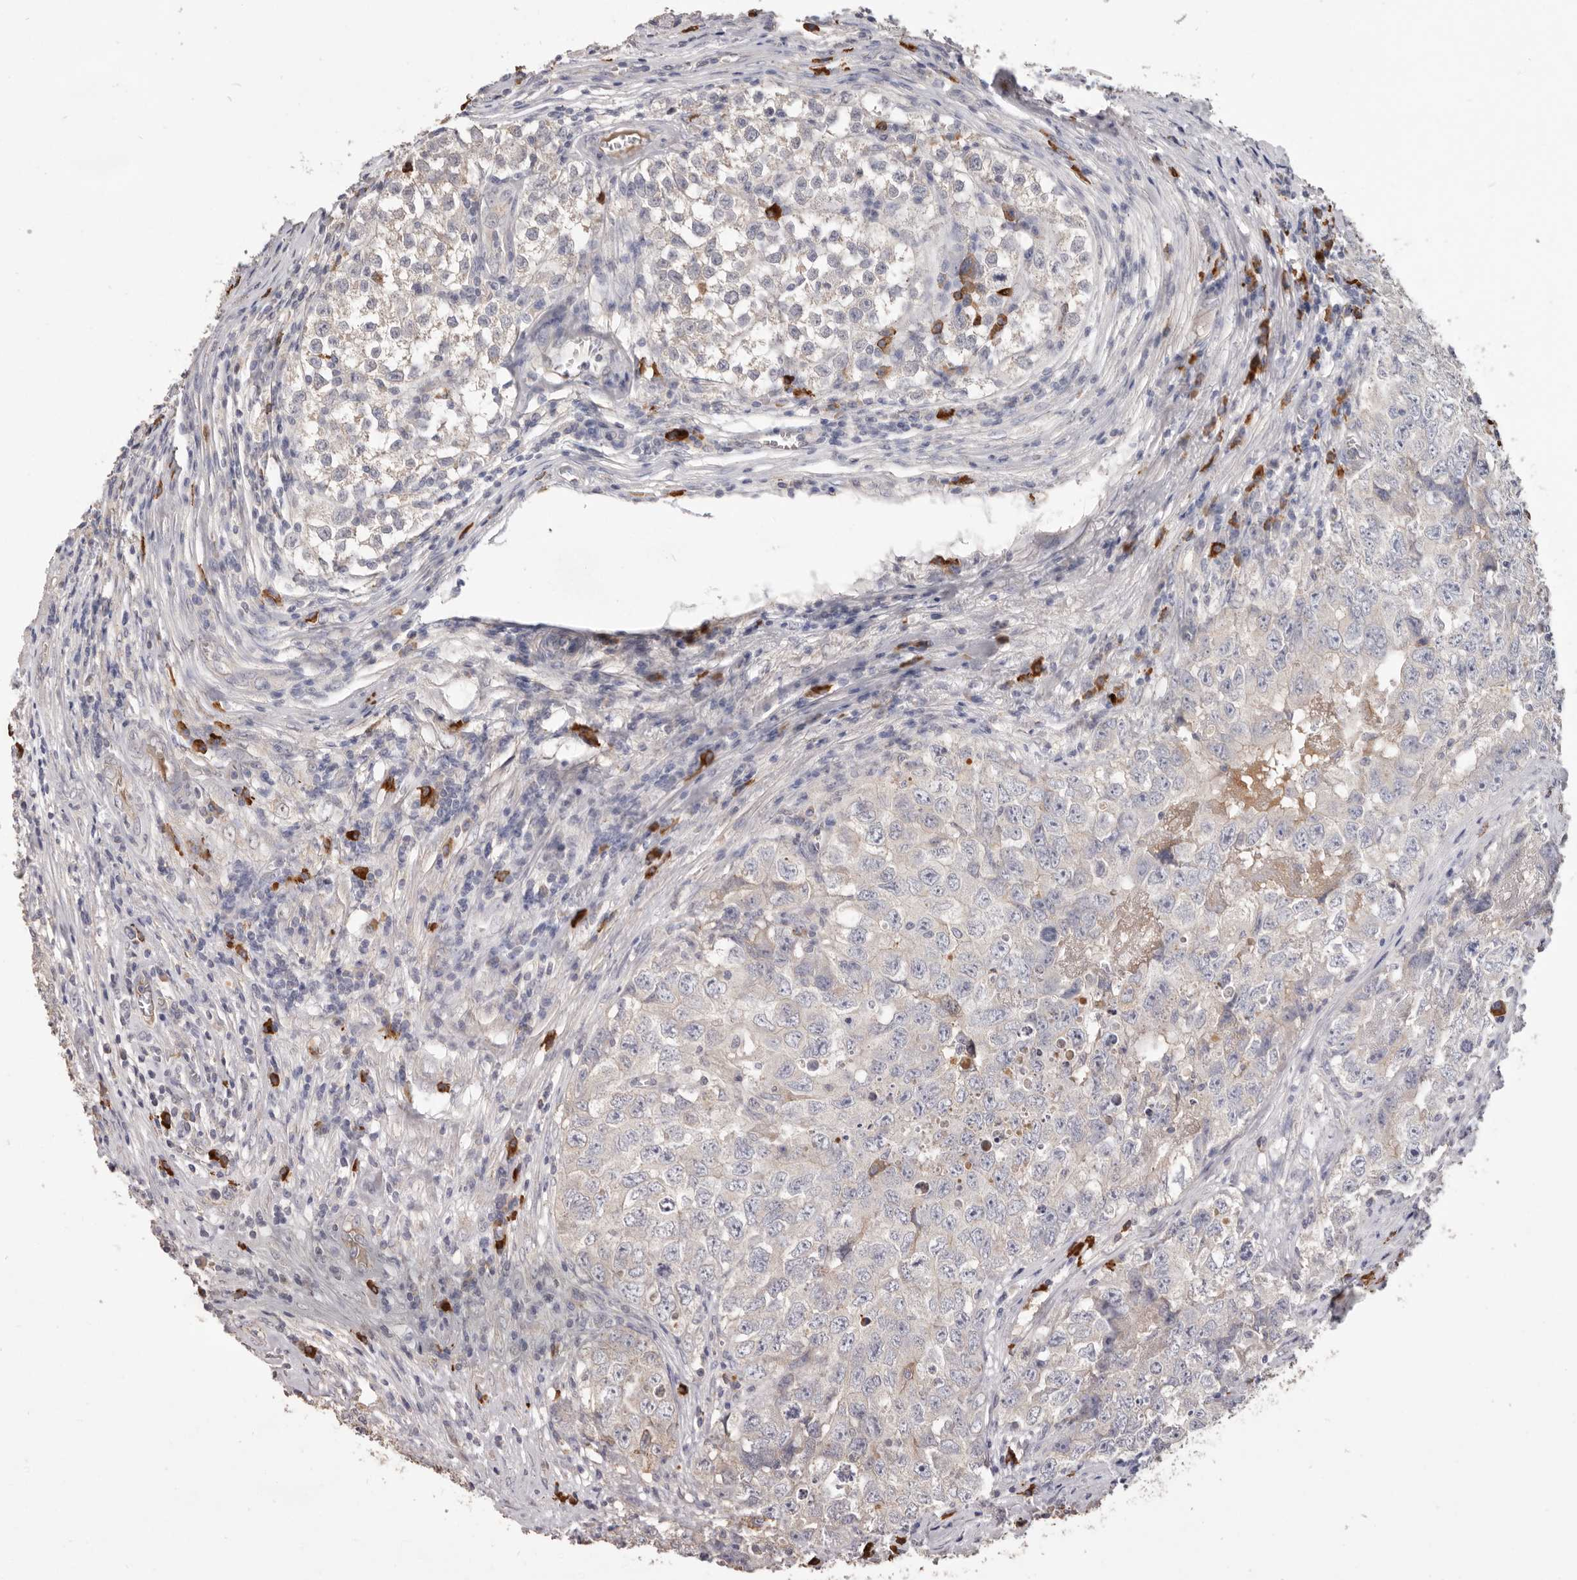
{"staining": {"intensity": "negative", "quantity": "none", "location": "none"}, "tissue": "testis cancer", "cell_type": "Tumor cells", "image_type": "cancer", "snomed": [{"axis": "morphology", "description": "Seminoma, NOS"}, {"axis": "morphology", "description": "Carcinoma, Embryonal, NOS"}, {"axis": "topography", "description": "Testis"}], "caption": "DAB immunohistochemical staining of human seminoma (testis) shows no significant staining in tumor cells. Nuclei are stained in blue.", "gene": "HCAR2", "patient": {"sex": "male", "age": 43}}